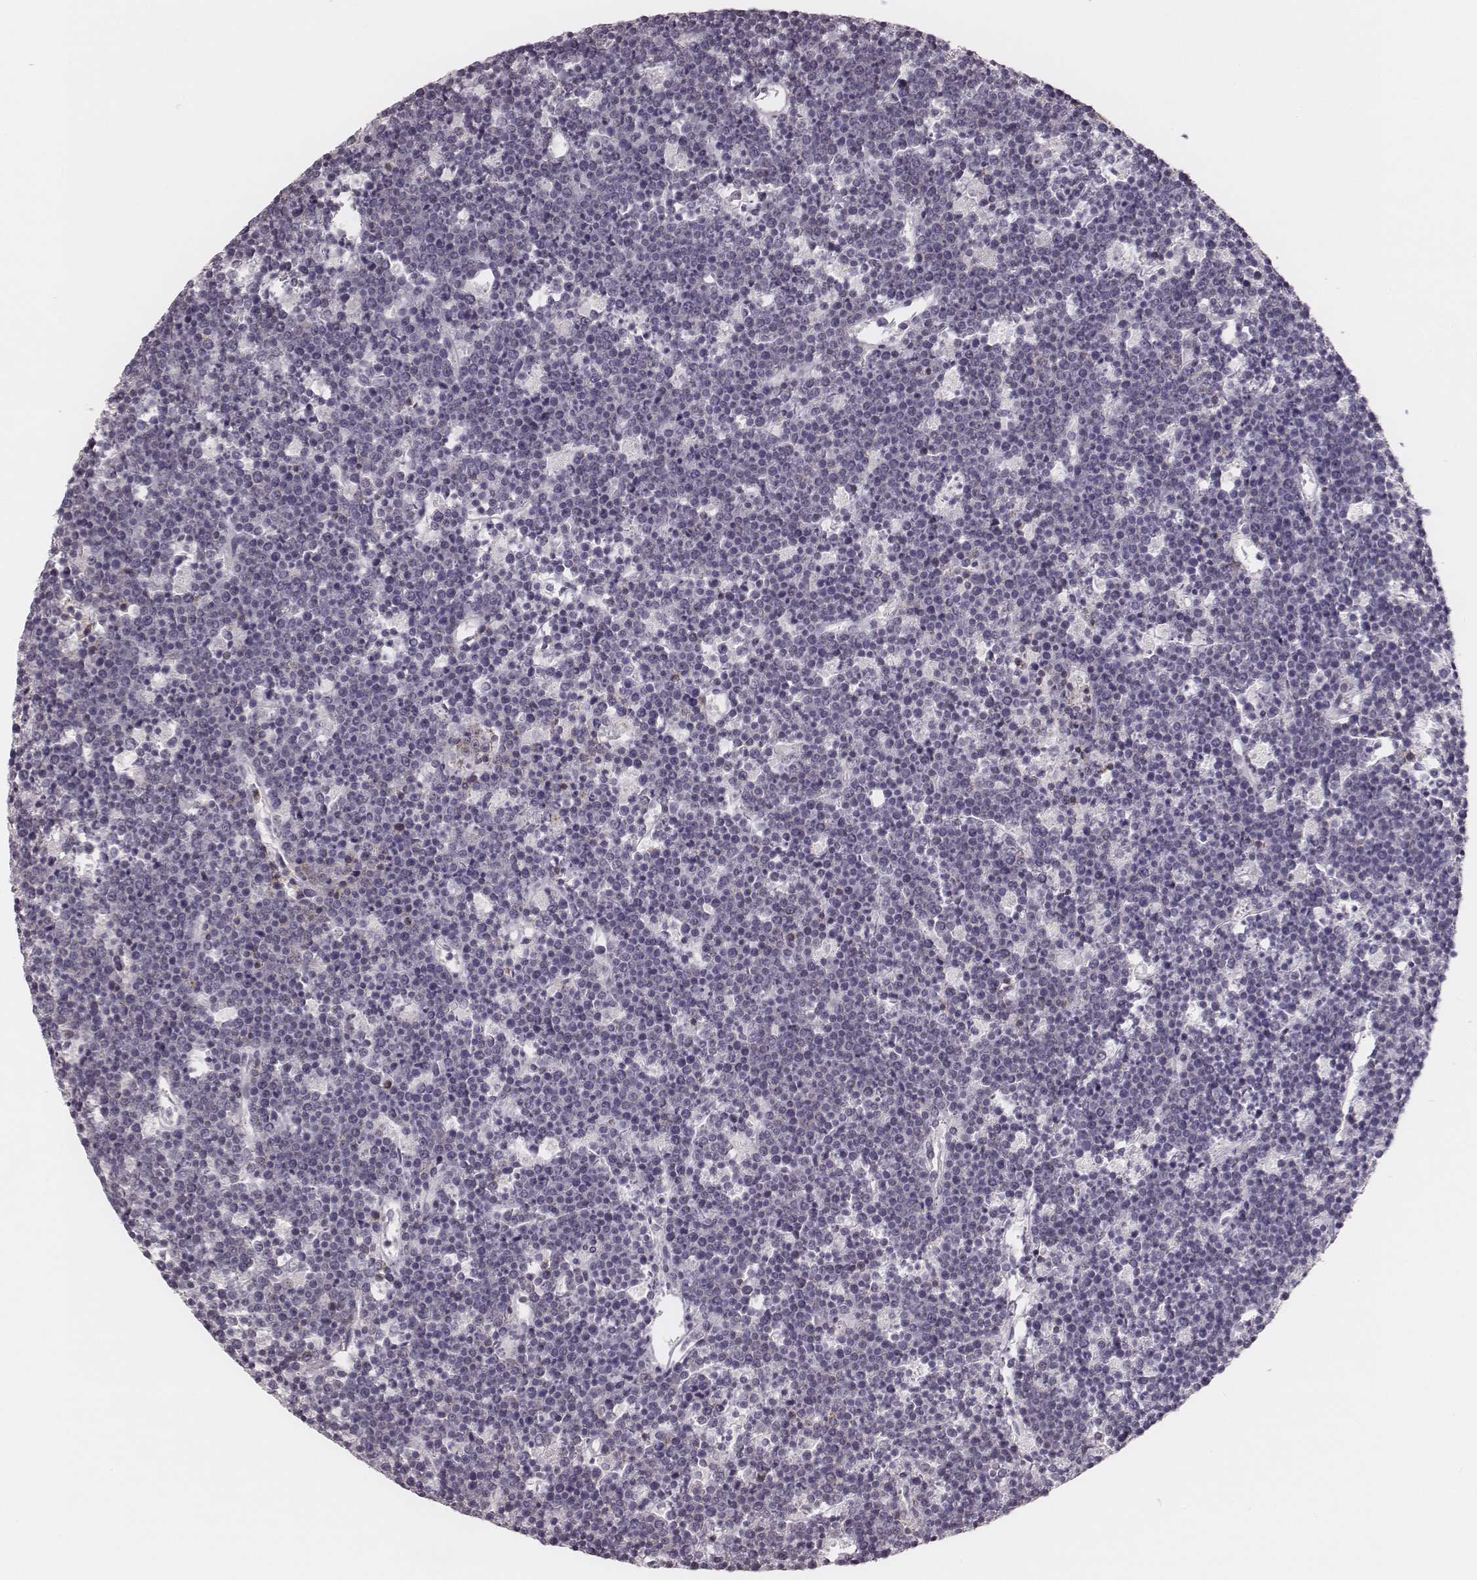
{"staining": {"intensity": "negative", "quantity": "none", "location": "none"}, "tissue": "lymphoma", "cell_type": "Tumor cells", "image_type": "cancer", "snomed": [{"axis": "morphology", "description": "Malignant lymphoma, non-Hodgkin's type, High grade"}, {"axis": "topography", "description": "Ovary"}], "caption": "Lymphoma stained for a protein using immunohistochemistry (IHC) exhibits no positivity tumor cells.", "gene": "MSX1", "patient": {"sex": "female", "age": 56}}